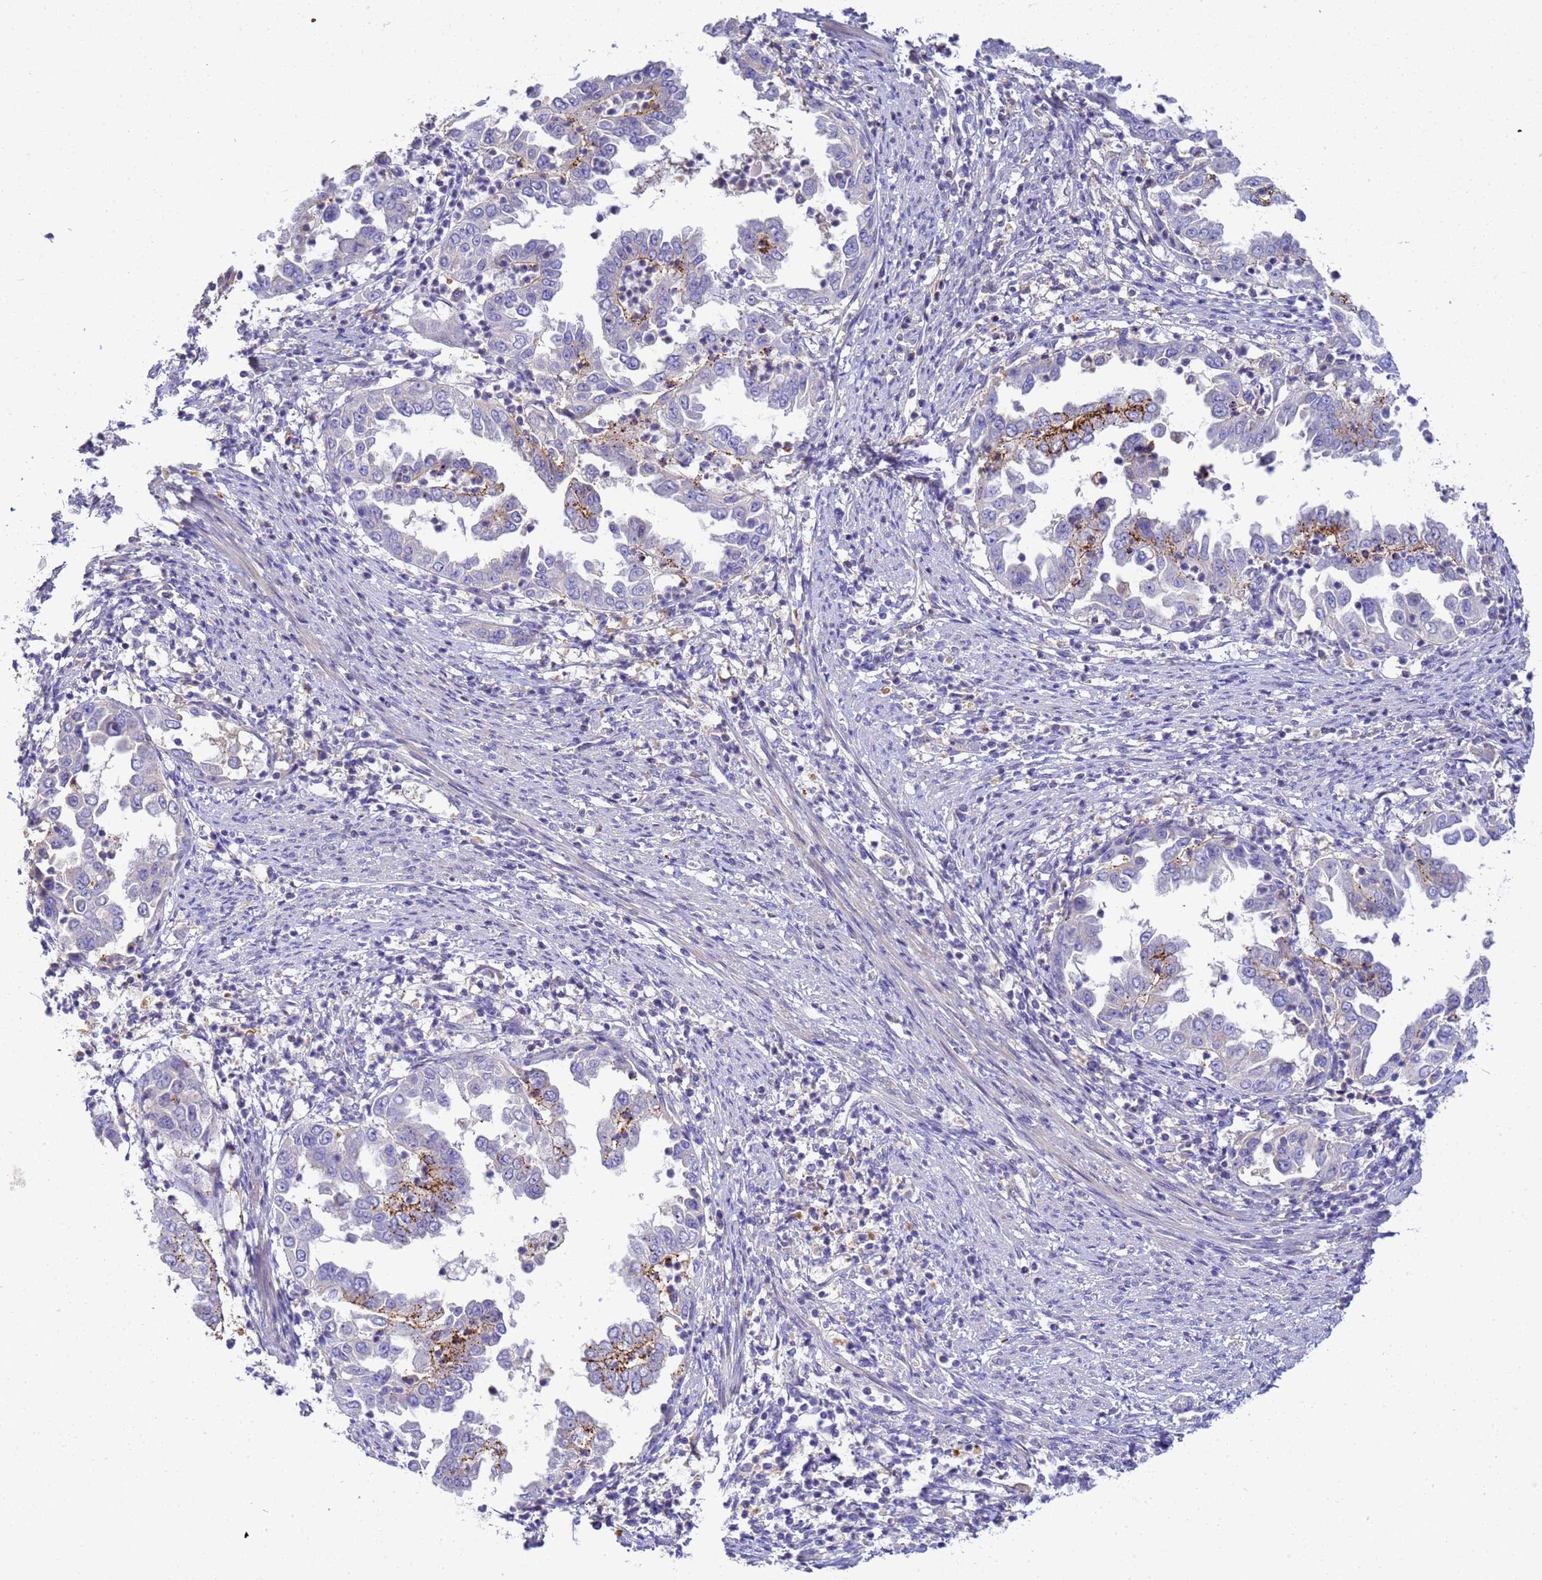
{"staining": {"intensity": "negative", "quantity": "none", "location": "none"}, "tissue": "endometrial cancer", "cell_type": "Tumor cells", "image_type": "cancer", "snomed": [{"axis": "morphology", "description": "Adenocarcinoma, NOS"}, {"axis": "topography", "description": "Endometrium"}], "caption": "Immunohistochemical staining of human endometrial cancer demonstrates no significant positivity in tumor cells. Brightfield microscopy of immunohistochemistry (IHC) stained with DAB (3,3'-diaminobenzidine) (brown) and hematoxylin (blue), captured at high magnification.", "gene": "TBCD", "patient": {"sex": "female", "age": 85}}